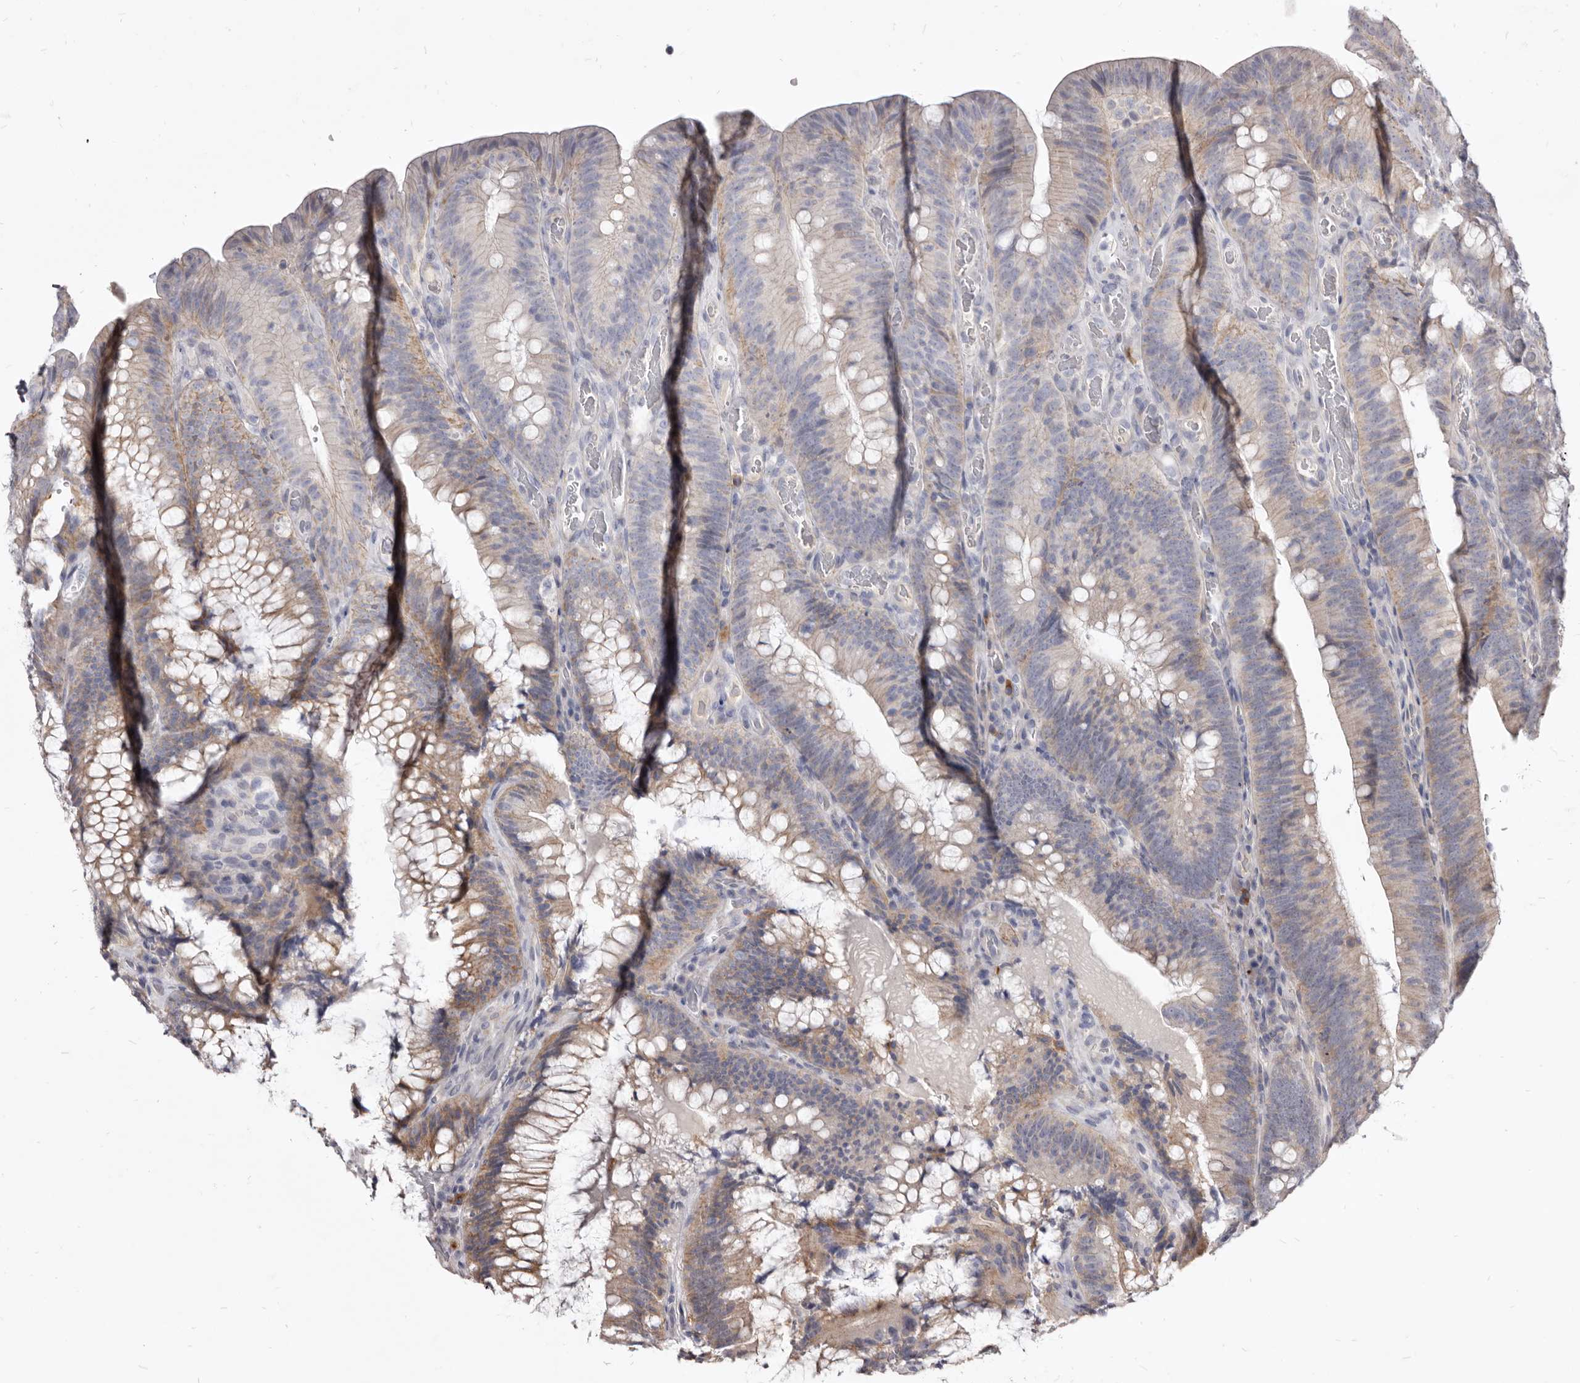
{"staining": {"intensity": "moderate", "quantity": "<25%", "location": "cytoplasmic/membranous"}, "tissue": "colorectal cancer", "cell_type": "Tumor cells", "image_type": "cancer", "snomed": [{"axis": "morphology", "description": "Normal tissue, NOS"}, {"axis": "topography", "description": "Colon"}], "caption": "The immunohistochemical stain labels moderate cytoplasmic/membranous positivity in tumor cells of colorectal cancer tissue. The staining was performed using DAB to visualize the protein expression in brown, while the nuclei were stained in blue with hematoxylin (Magnification: 20x).", "gene": "FAS", "patient": {"sex": "female", "age": 82}}